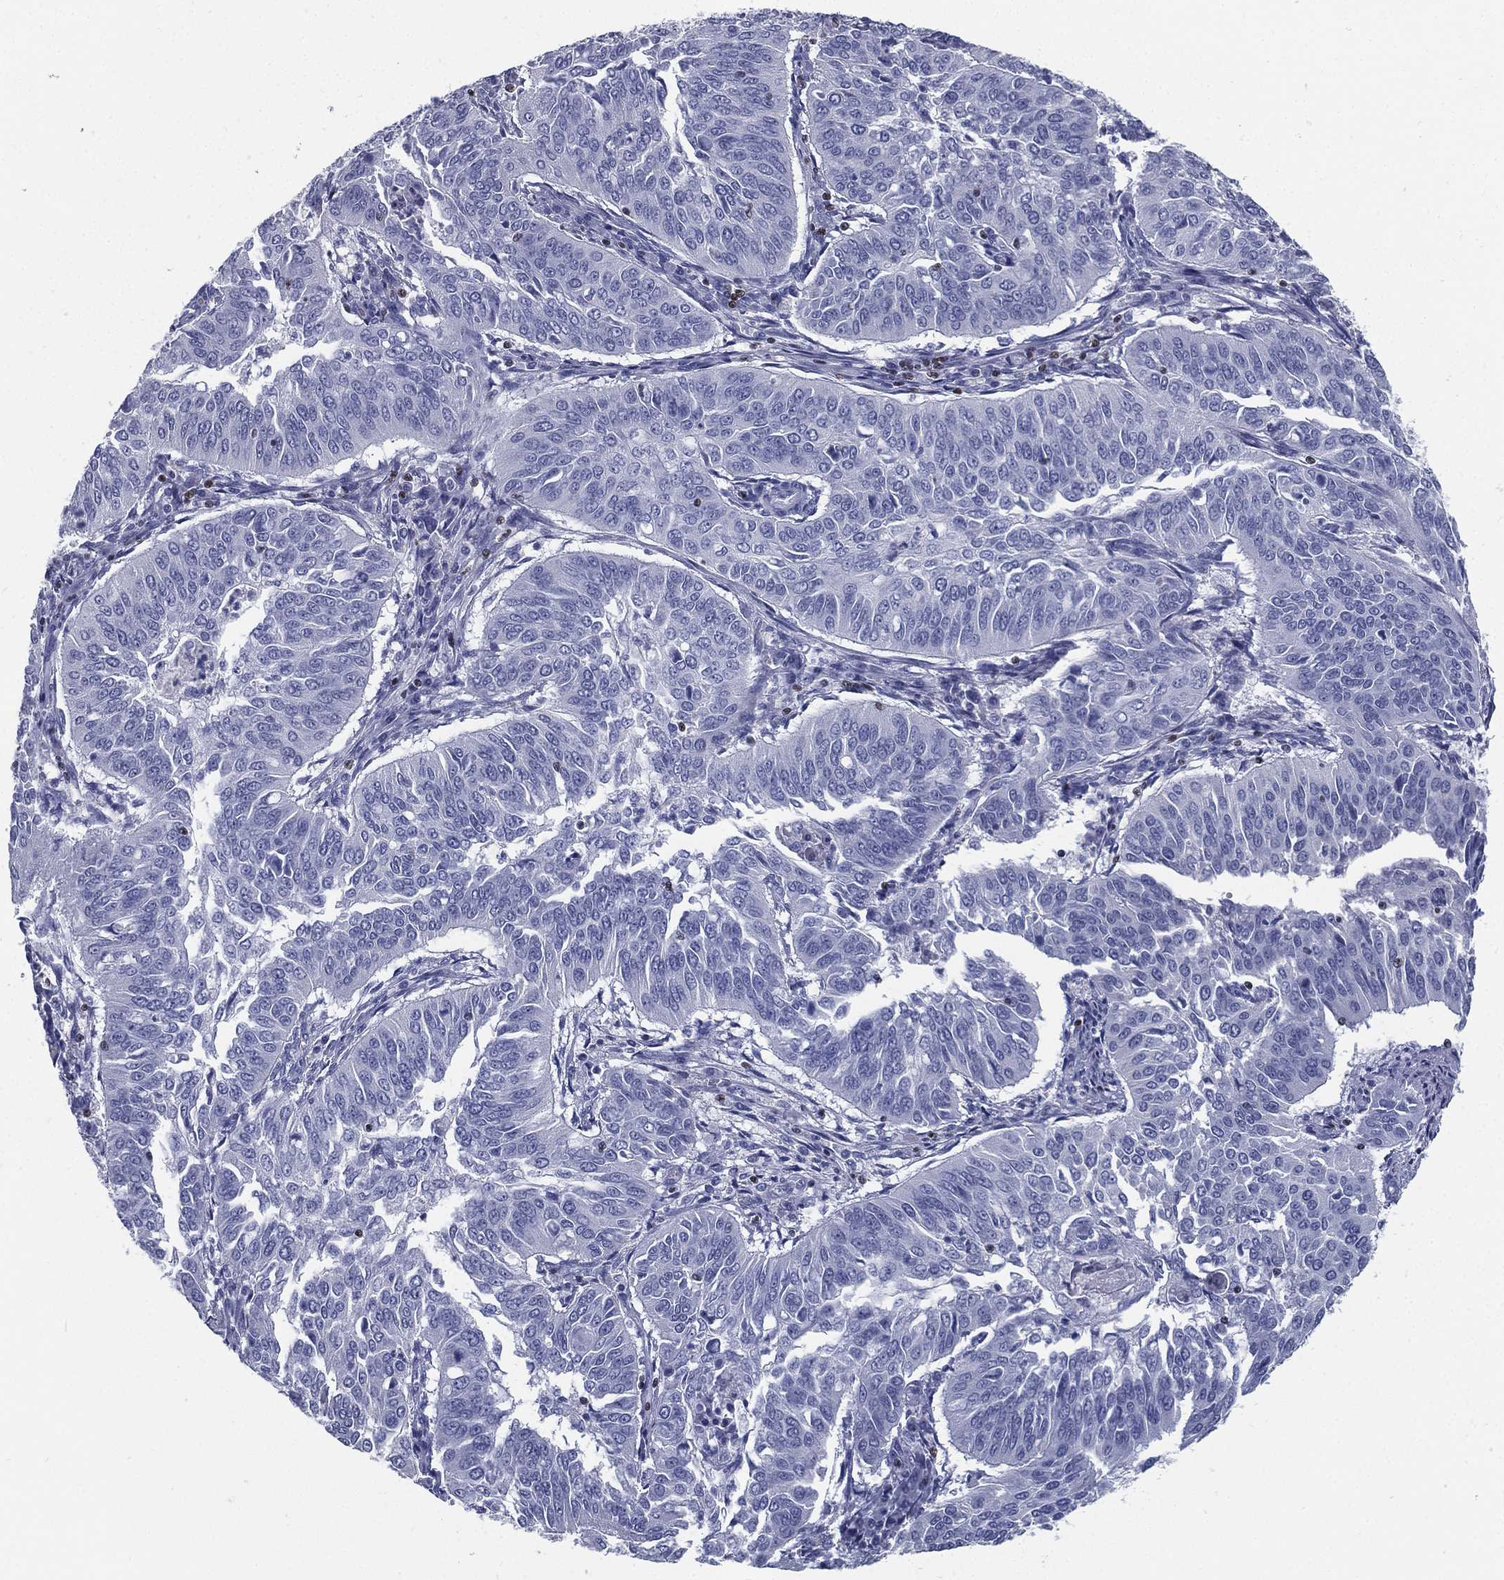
{"staining": {"intensity": "negative", "quantity": "none", "location": "none"}, "tissue": "cervical cancer", "cell_type": "Tumor cells", "image_type": "cancer", "snomed": [{"axis": "morphology", "description": "Normal tissue, NOS"}, {"axis": "morphology", "description": "Squamous cell carcinoma, NOS"}, {"axis": "topography", "description": "Cervix"}], "caption": "Protein analysis of cervical cancer displays no significant expression in tumor cells. The staining is performed using DAB brown chromogen with nuclei counter-stained in using hematoxylin.", "gene": "PYHIN1", "patient": {"sex": "female", "age": 39}}